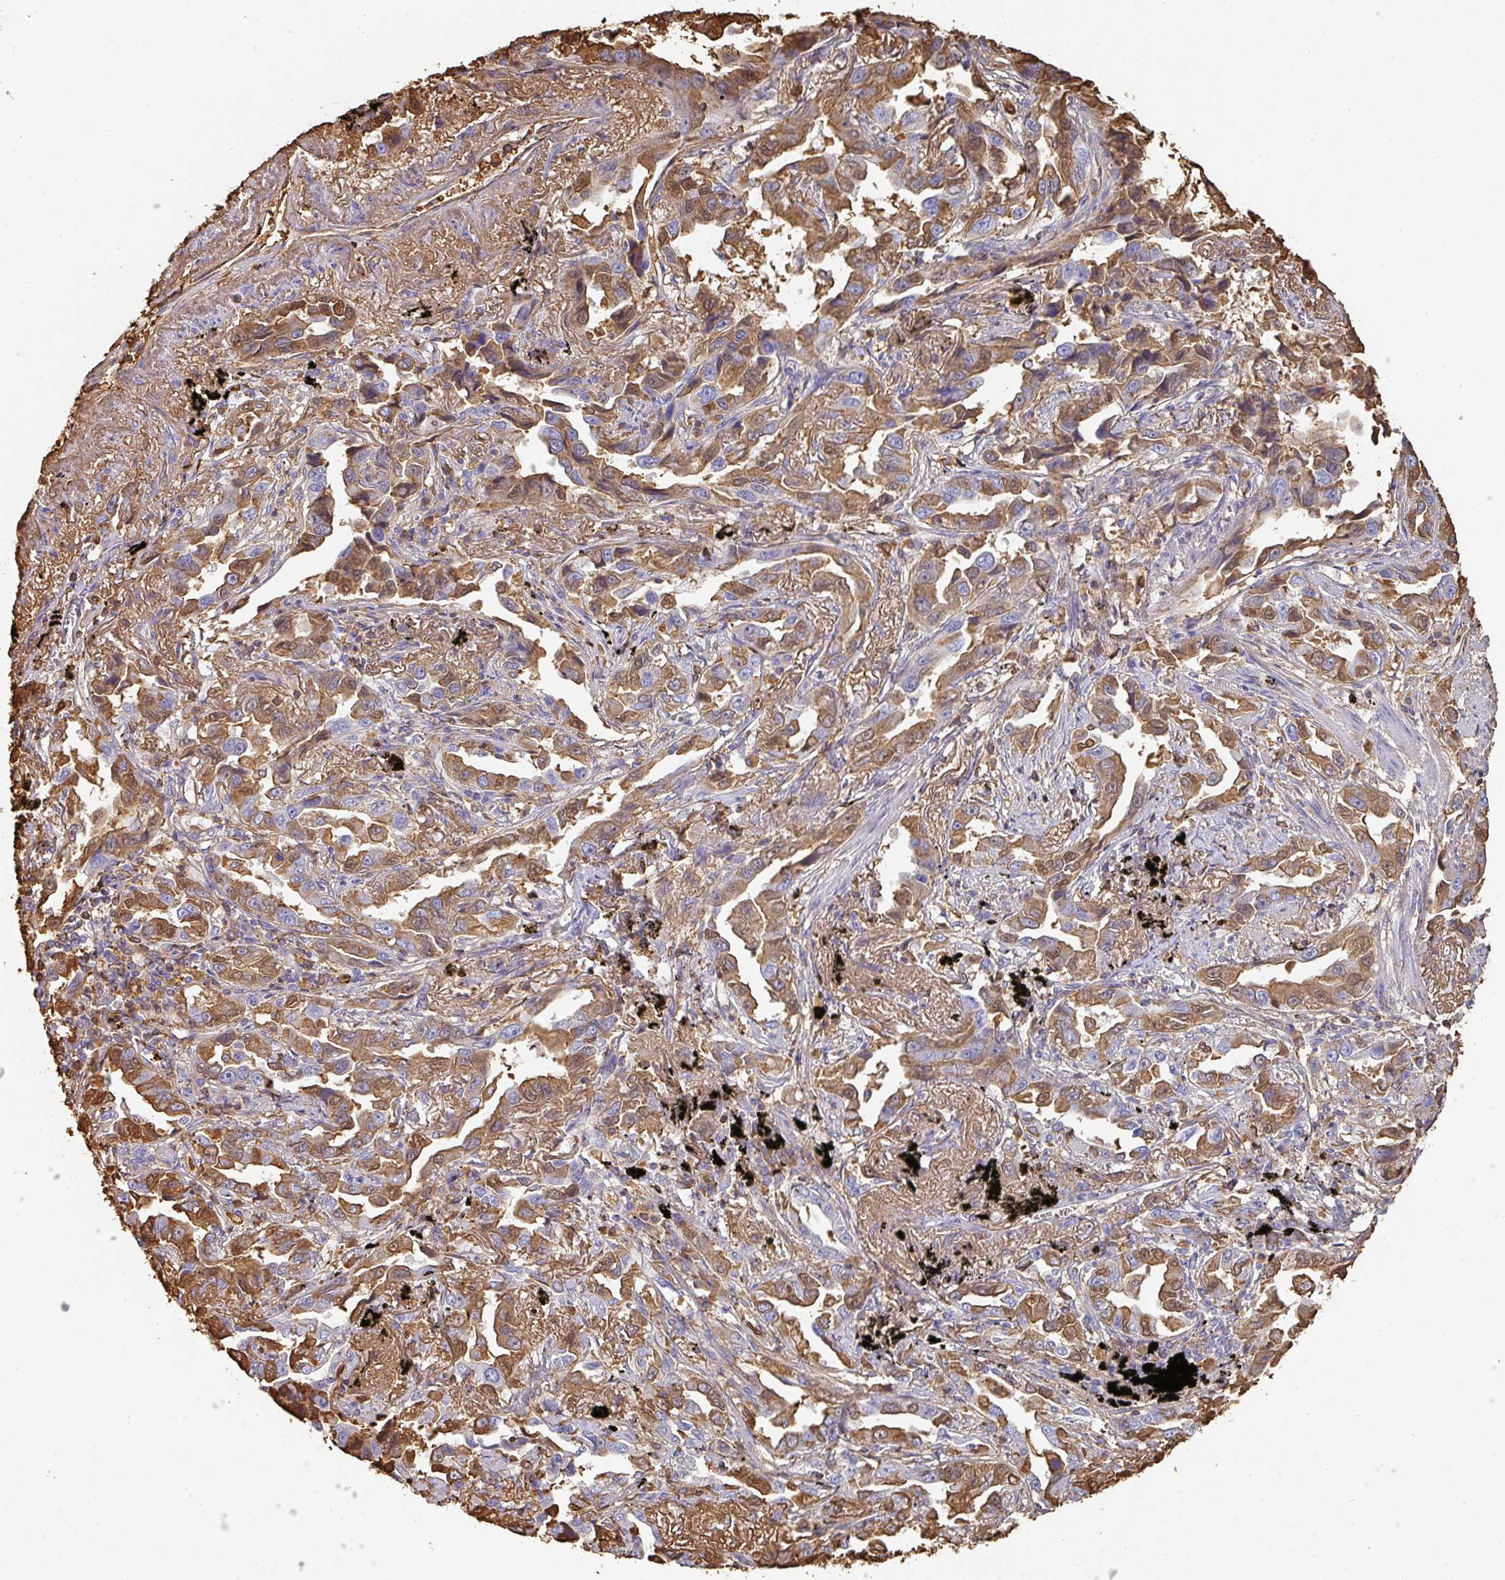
{"staining": {"intensity": "moderate", "quantity": ">75%", "location": "cytoplasmic/membranous,nuclear"}, "tissue": "lung cancer", "cell_type": "Tumor cells", "image_type": "cancer", "snomed": [{"axis": "morphology", "description": "Adenocarcinoma, NOS"}, {"axis": "topography", "description": "Lung"}], "caption": "Tumor cells show medium levels of moderate cytoplasmic/membranous and nuclear expression in about >75% of cells in lung cancer (adenocarcinoma).", "gene": "ALB", "patient": {"sex": "male", "age": 67}}